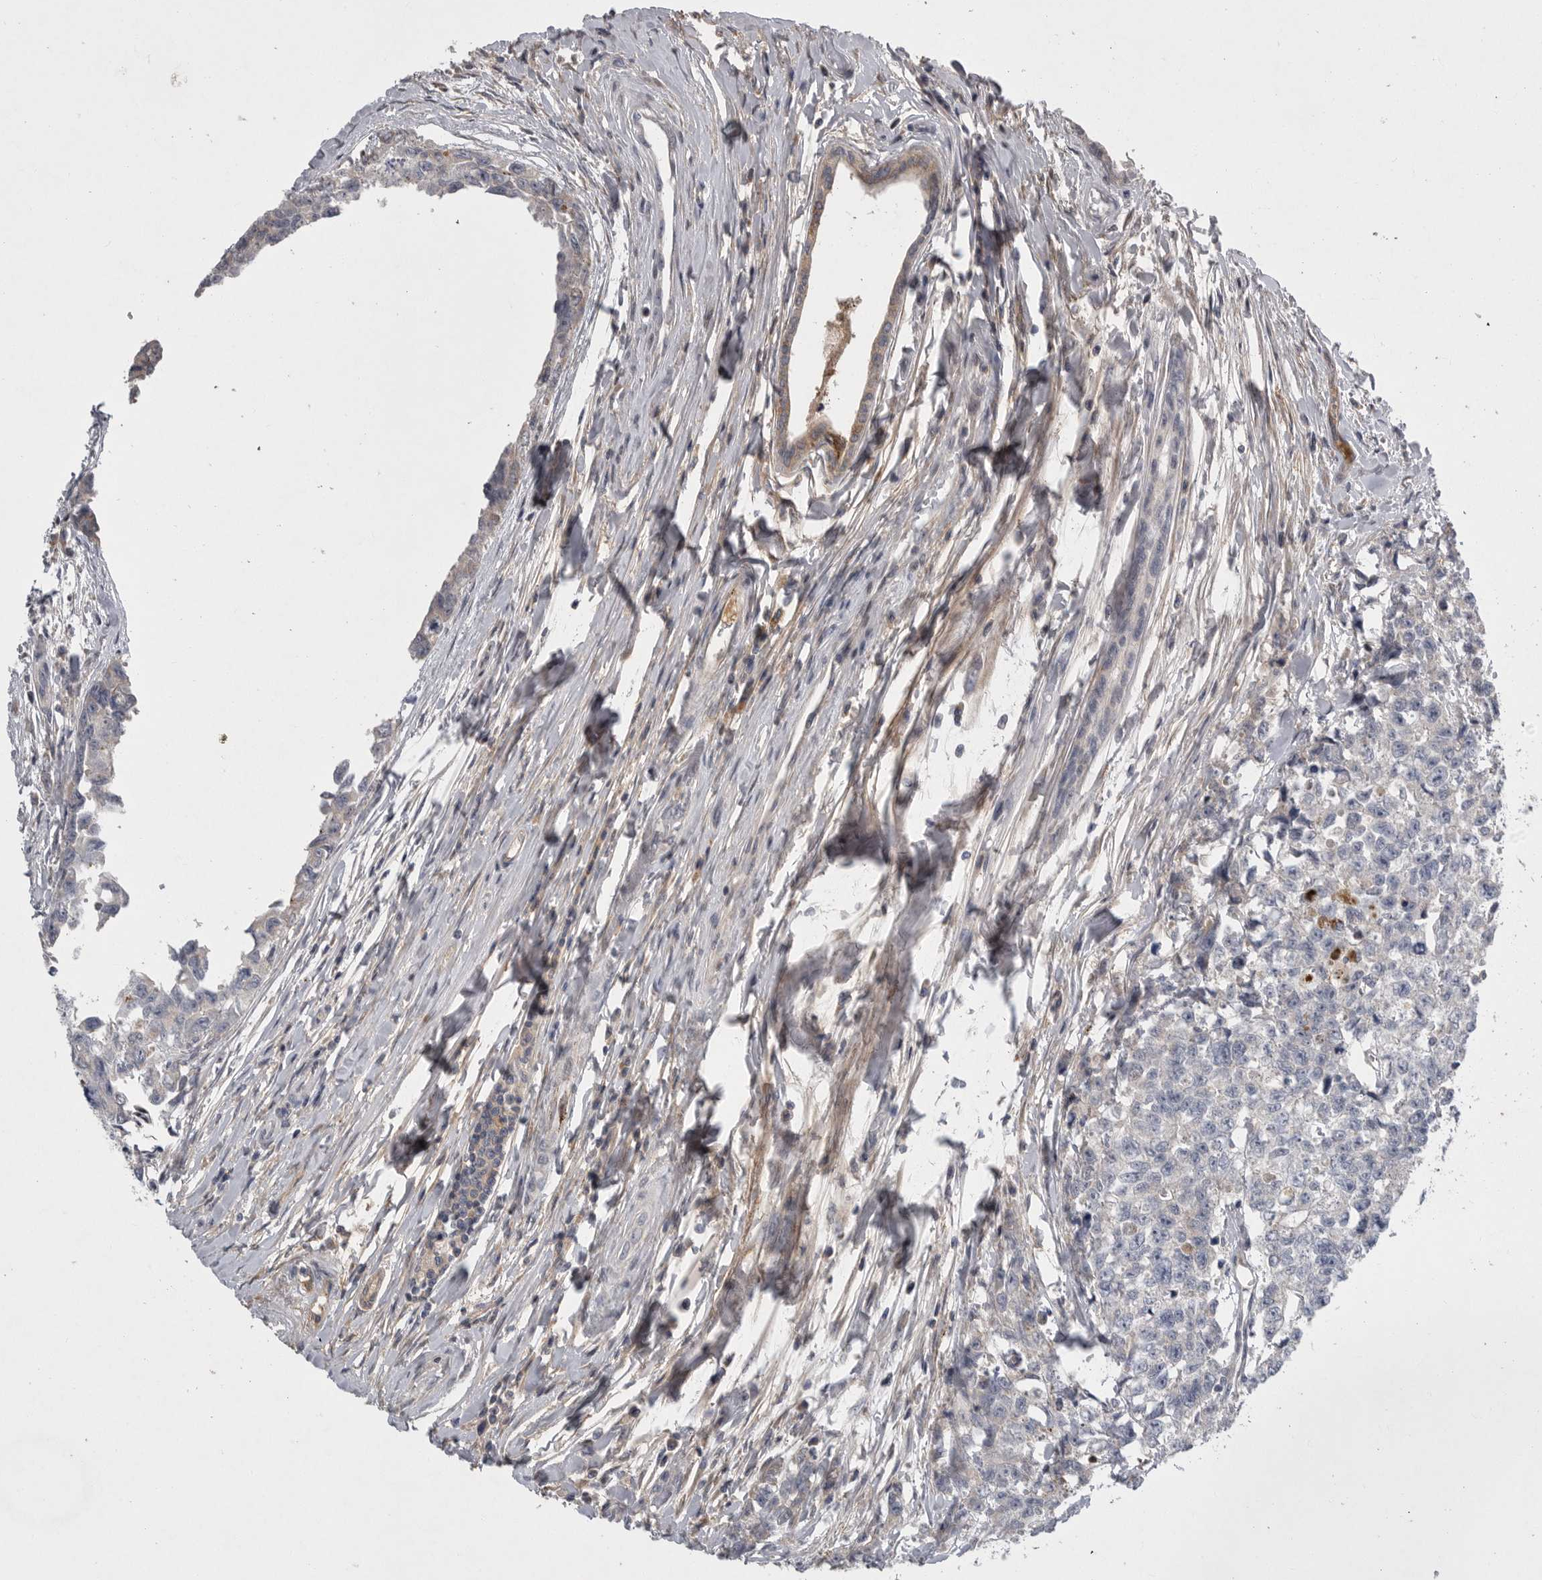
{"staining": {"intensity": "negative", "quantity": "none", "location": "none"}, "tissue": "testis cancer", "cell_type": "Tumor cells", "image_type": "cancer", "snomed": [{"axis": "morphology", "description": "Carcinoma, Embryonal, NOS"}, {"axis": "topography", "description": "Testis"}], "caption": "Tumor cells show no significant protein positivity in testis cancer (embryonal carcinoma).", "gene": "CRP", "patient": {"sex": "male", "age": 28}}